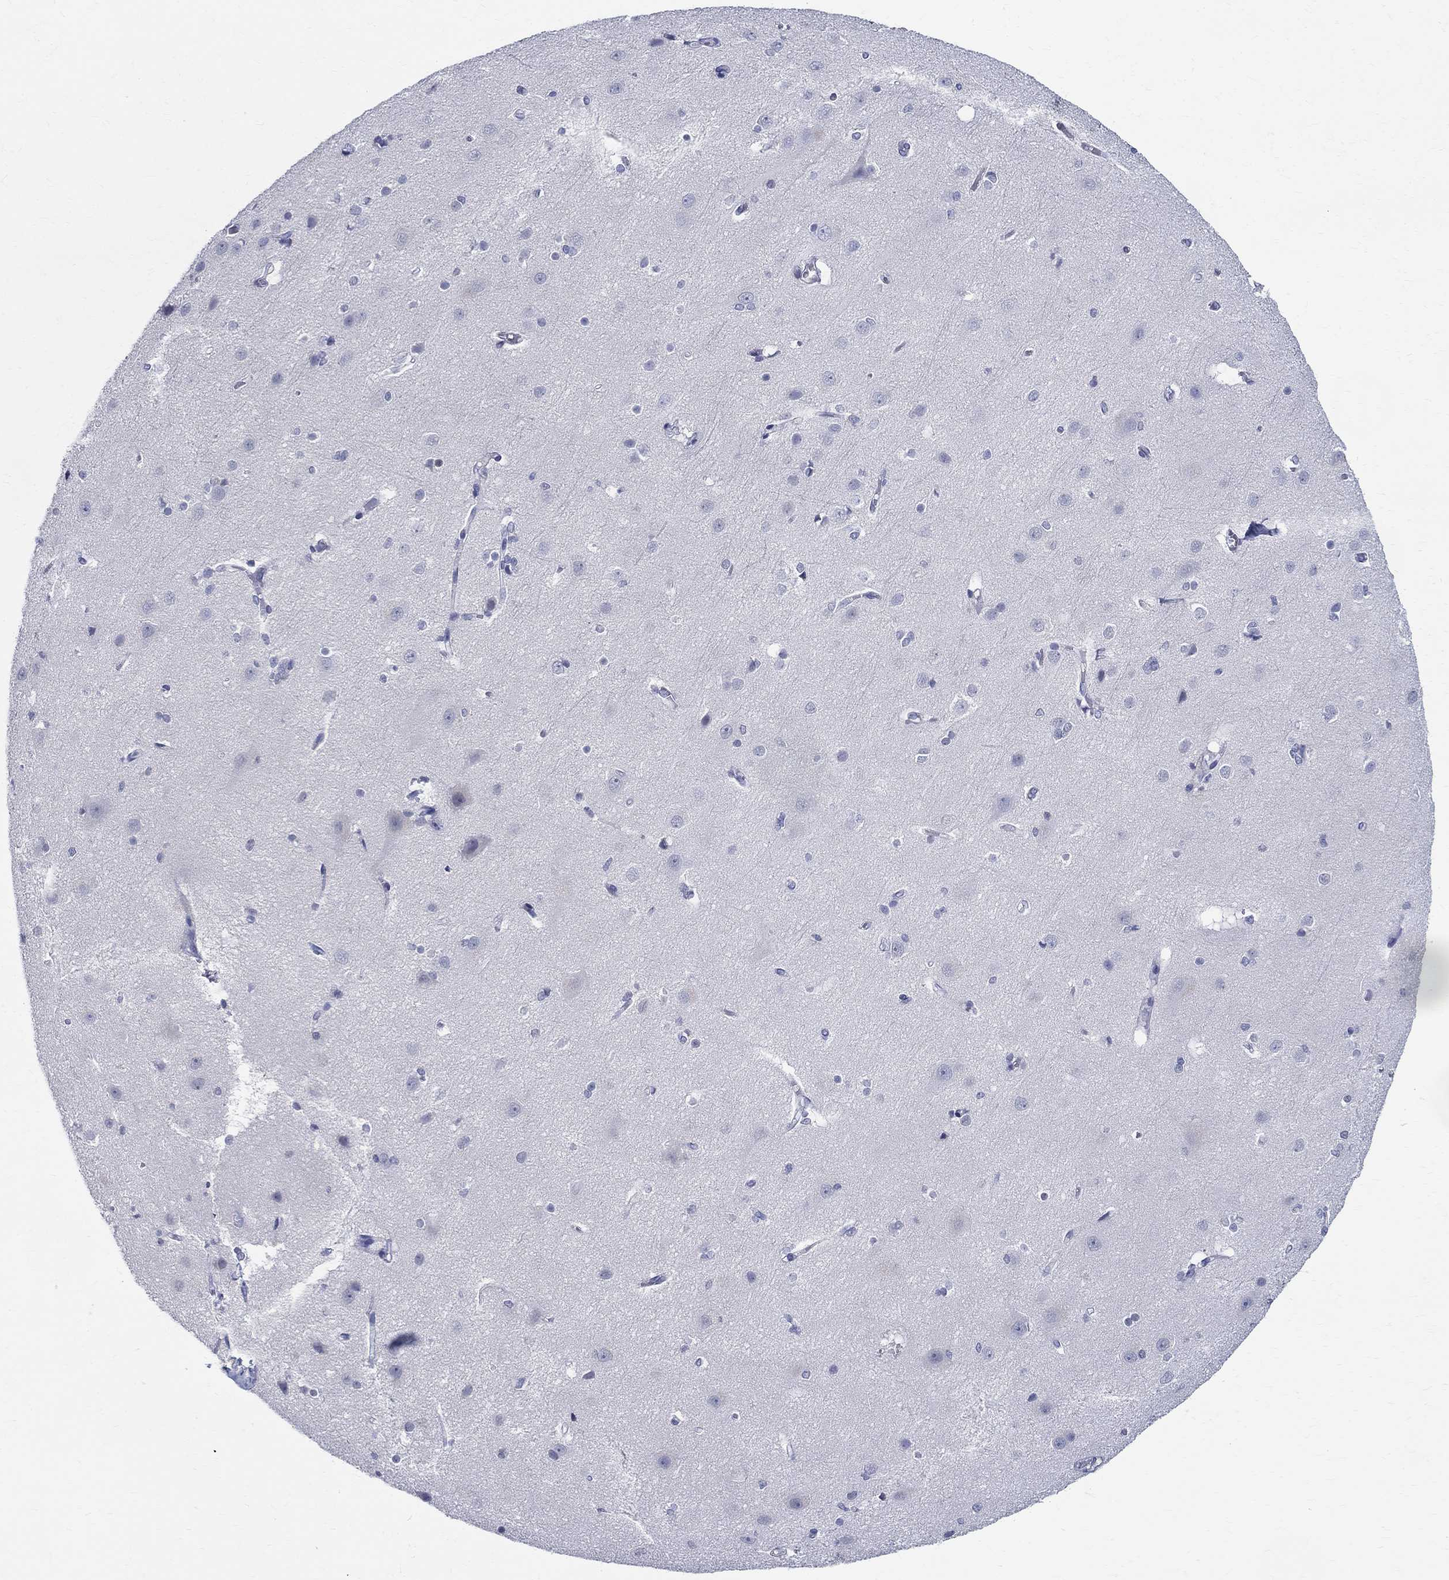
{"staining": {"intensity": "negative", "quantity": "none", "location": "none"}, "tissue": "cerebral cortex", "cell_type": "Endothelial cells", "image_type": "normal", "snomed": [{"axis": "morphology", "description": "Normal tissue, NOS"}, {"axis": "topography", "description": "Cerebral cortex"}], "caption": "This is a image of immunohistochemistry staining of normal cerebral cortex, which shows no expression in endothelial cells.", "gene": "CETN1", "patient": {"sex": "male", "age": 37}}